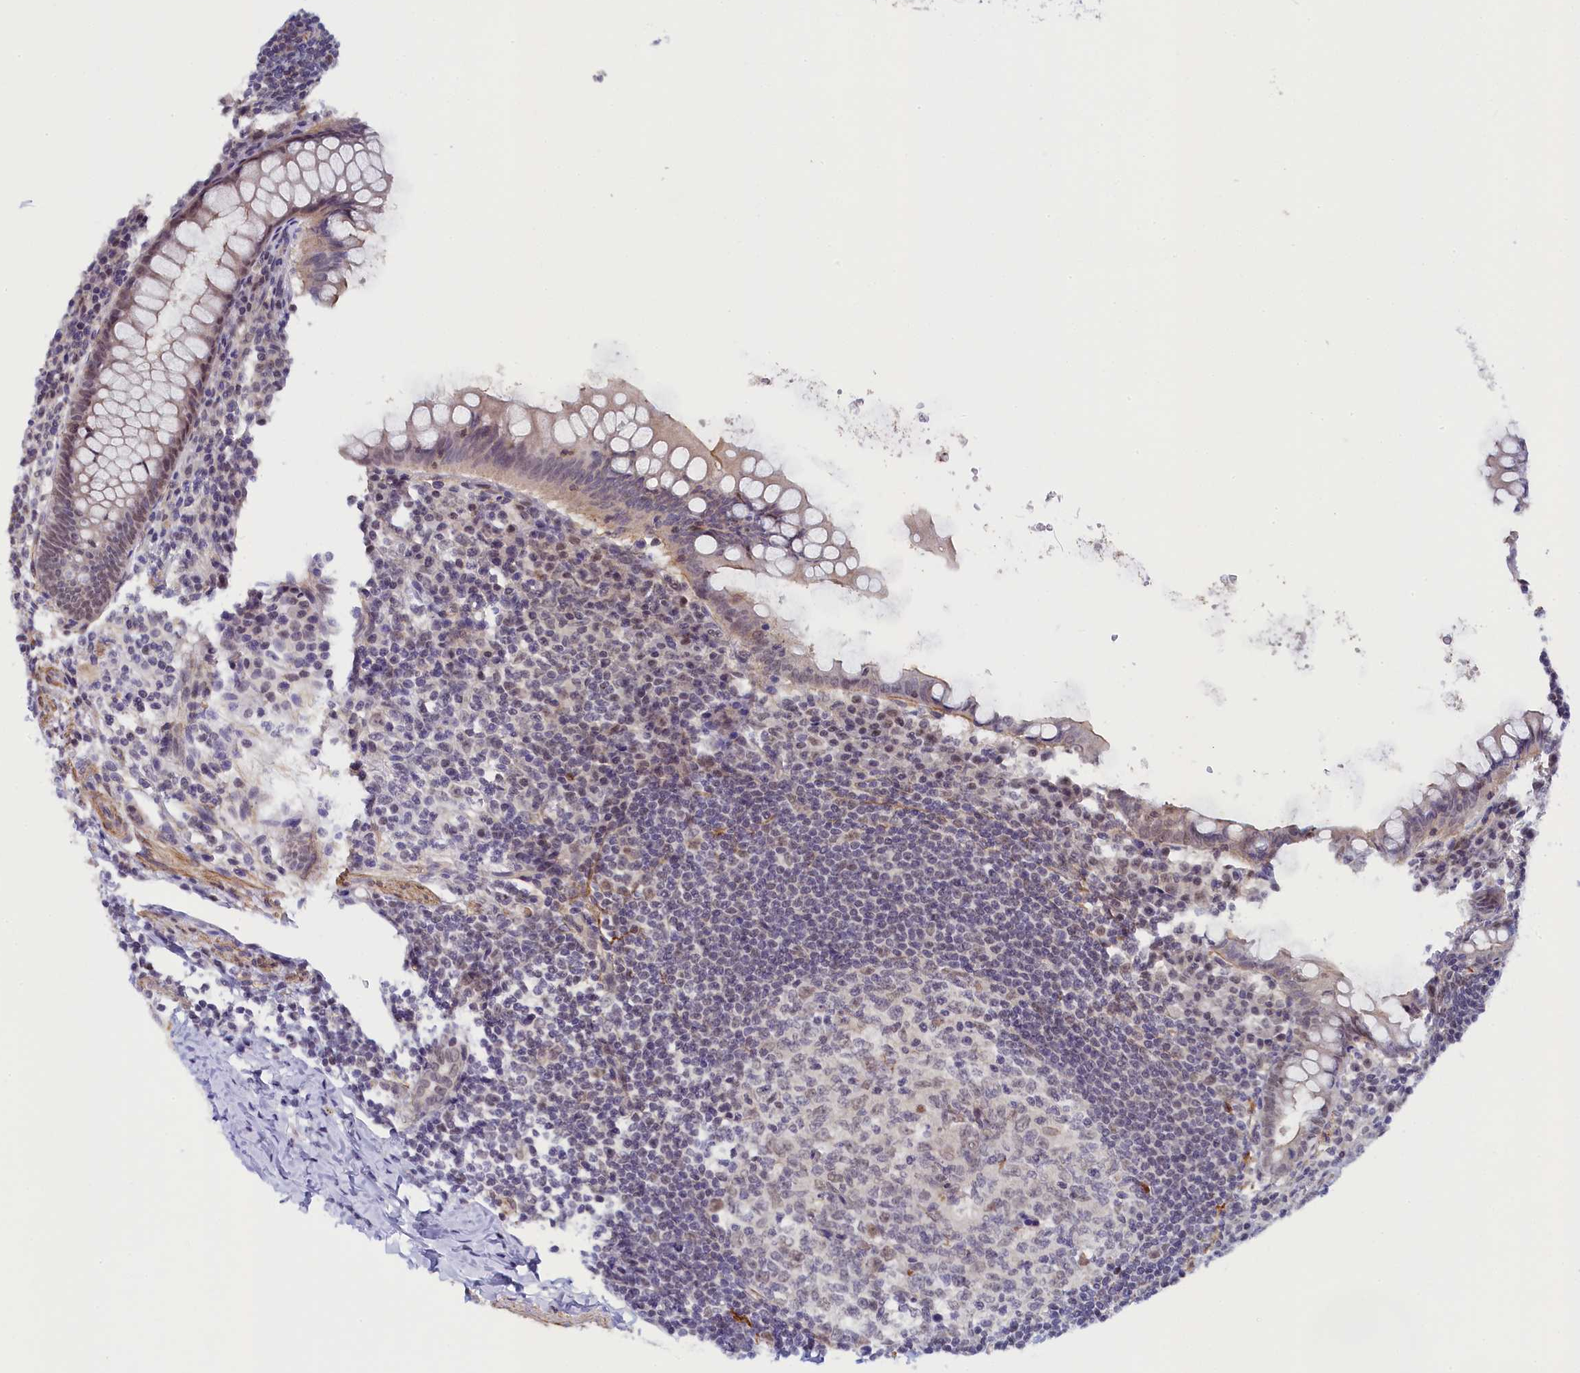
{"staining": {"intensity": "weak", "quantity": "25%-75%", "location": "nuclear"}, "tissue": "appendix", "cell_type": "Glandular cells", "image_type": "normal", "snomed": [{"axis": "morphology", "description": "Normal tissue, NOS"}, {"axis": "topography", "description": "Appendix"}], "caption": "This micrograph shows benign appendix stained with IHC to label a protein in brown. The nuclear of glandular cells show weak positivity for the protein. Nuclei are counter-stained blue.", "gene": "INTS14", "patient": {"sex": "female", "age": 33}}